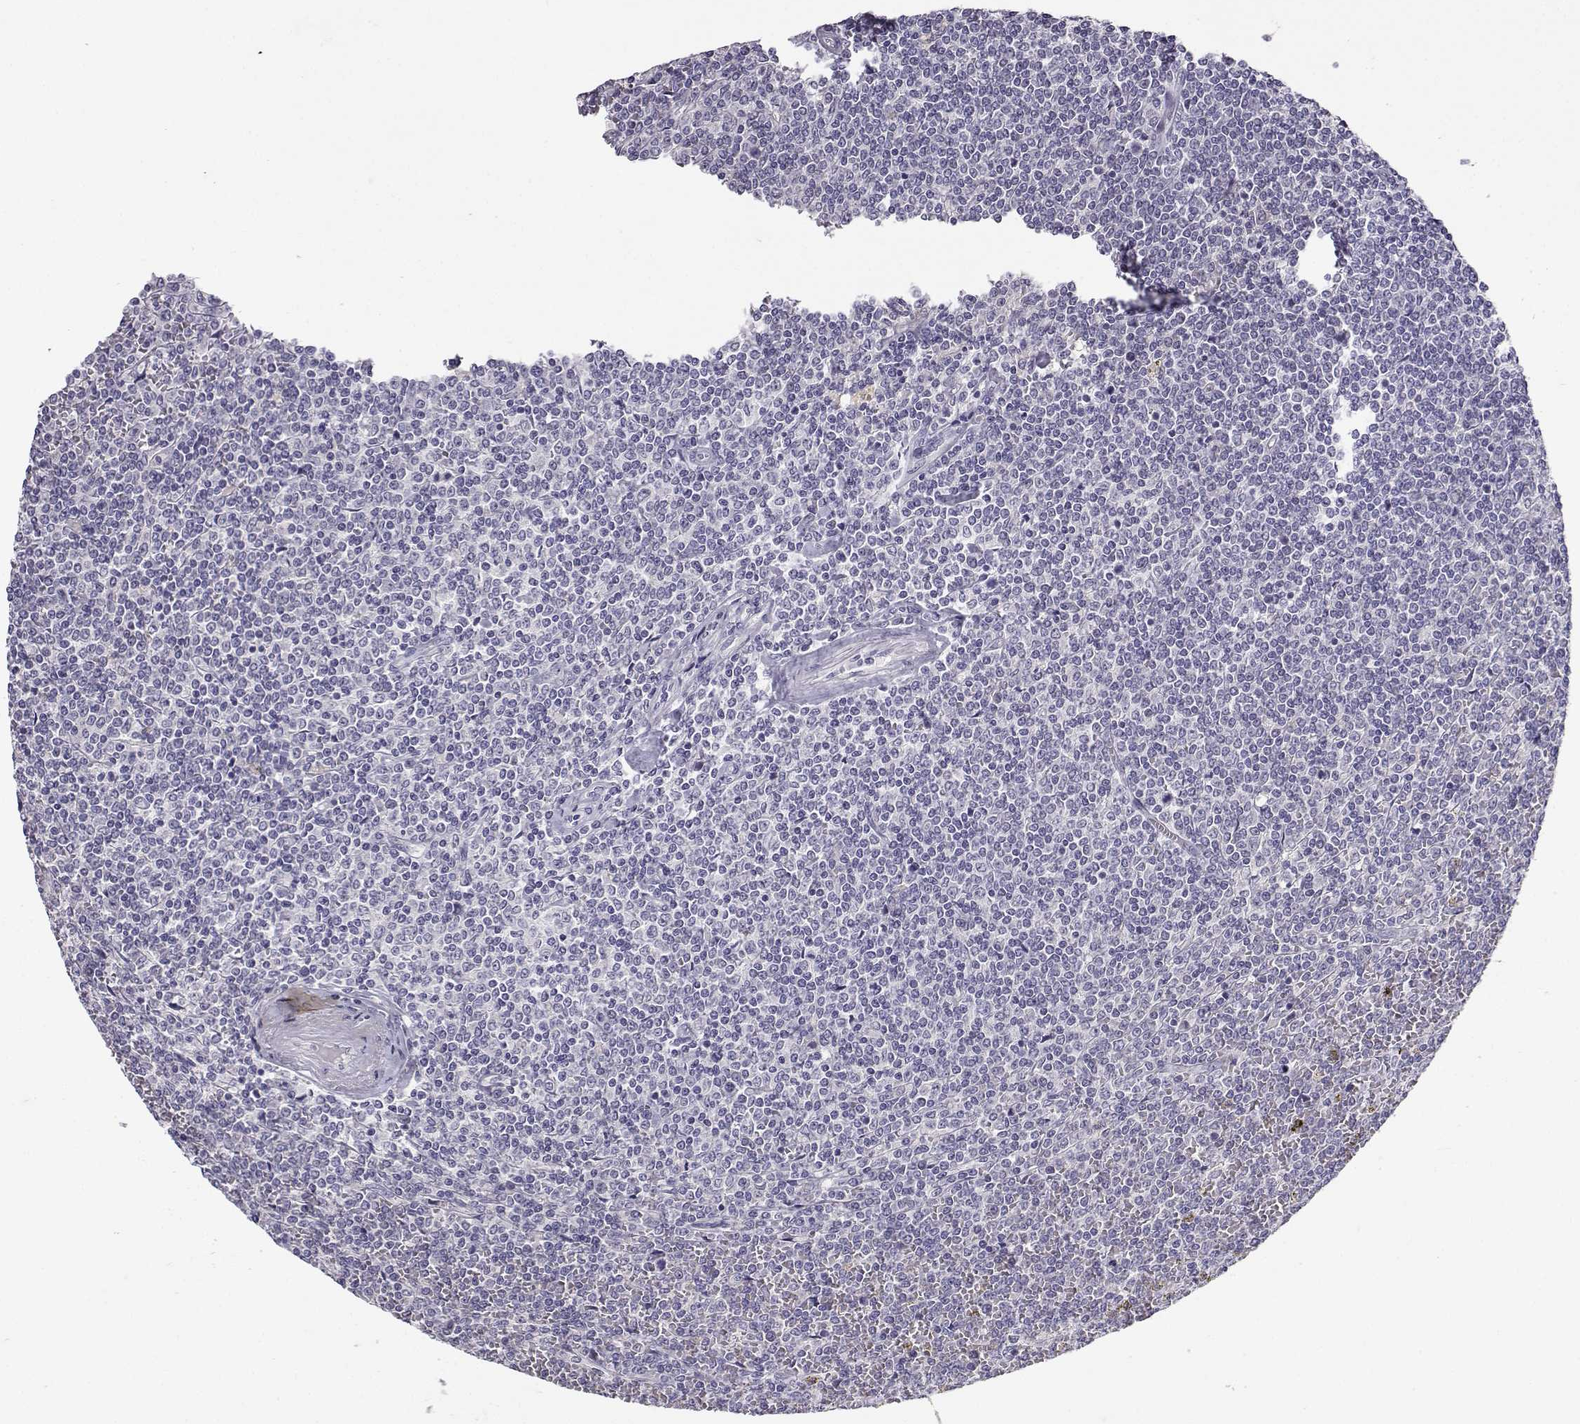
{"staining": {"intensity": "negative", "quantity": "none", "location": "none"}, "tissue": "lymphoma", "cell_type": "Tumor cells", "image_type": "cancer", "snomed": [{"axis": "morphology", "description": "Malignant lymphoma, non-Hodgkin's type, Low grade"}, {"axis": "topography", "description": "Spleen"}], "caption": "High power microscopy photomicrograph of an immunohistochemistry (IHC) image of malignant lymphoma, non-Hodgkin's type (low-grade), revealing no significant expression in tumor cells. (DAB (3,3'-diaminobenzidine) immunohistochemistry, high magnification).", "gene": "RHOXF2", "patient": {"sex": "female", "age": 19}}